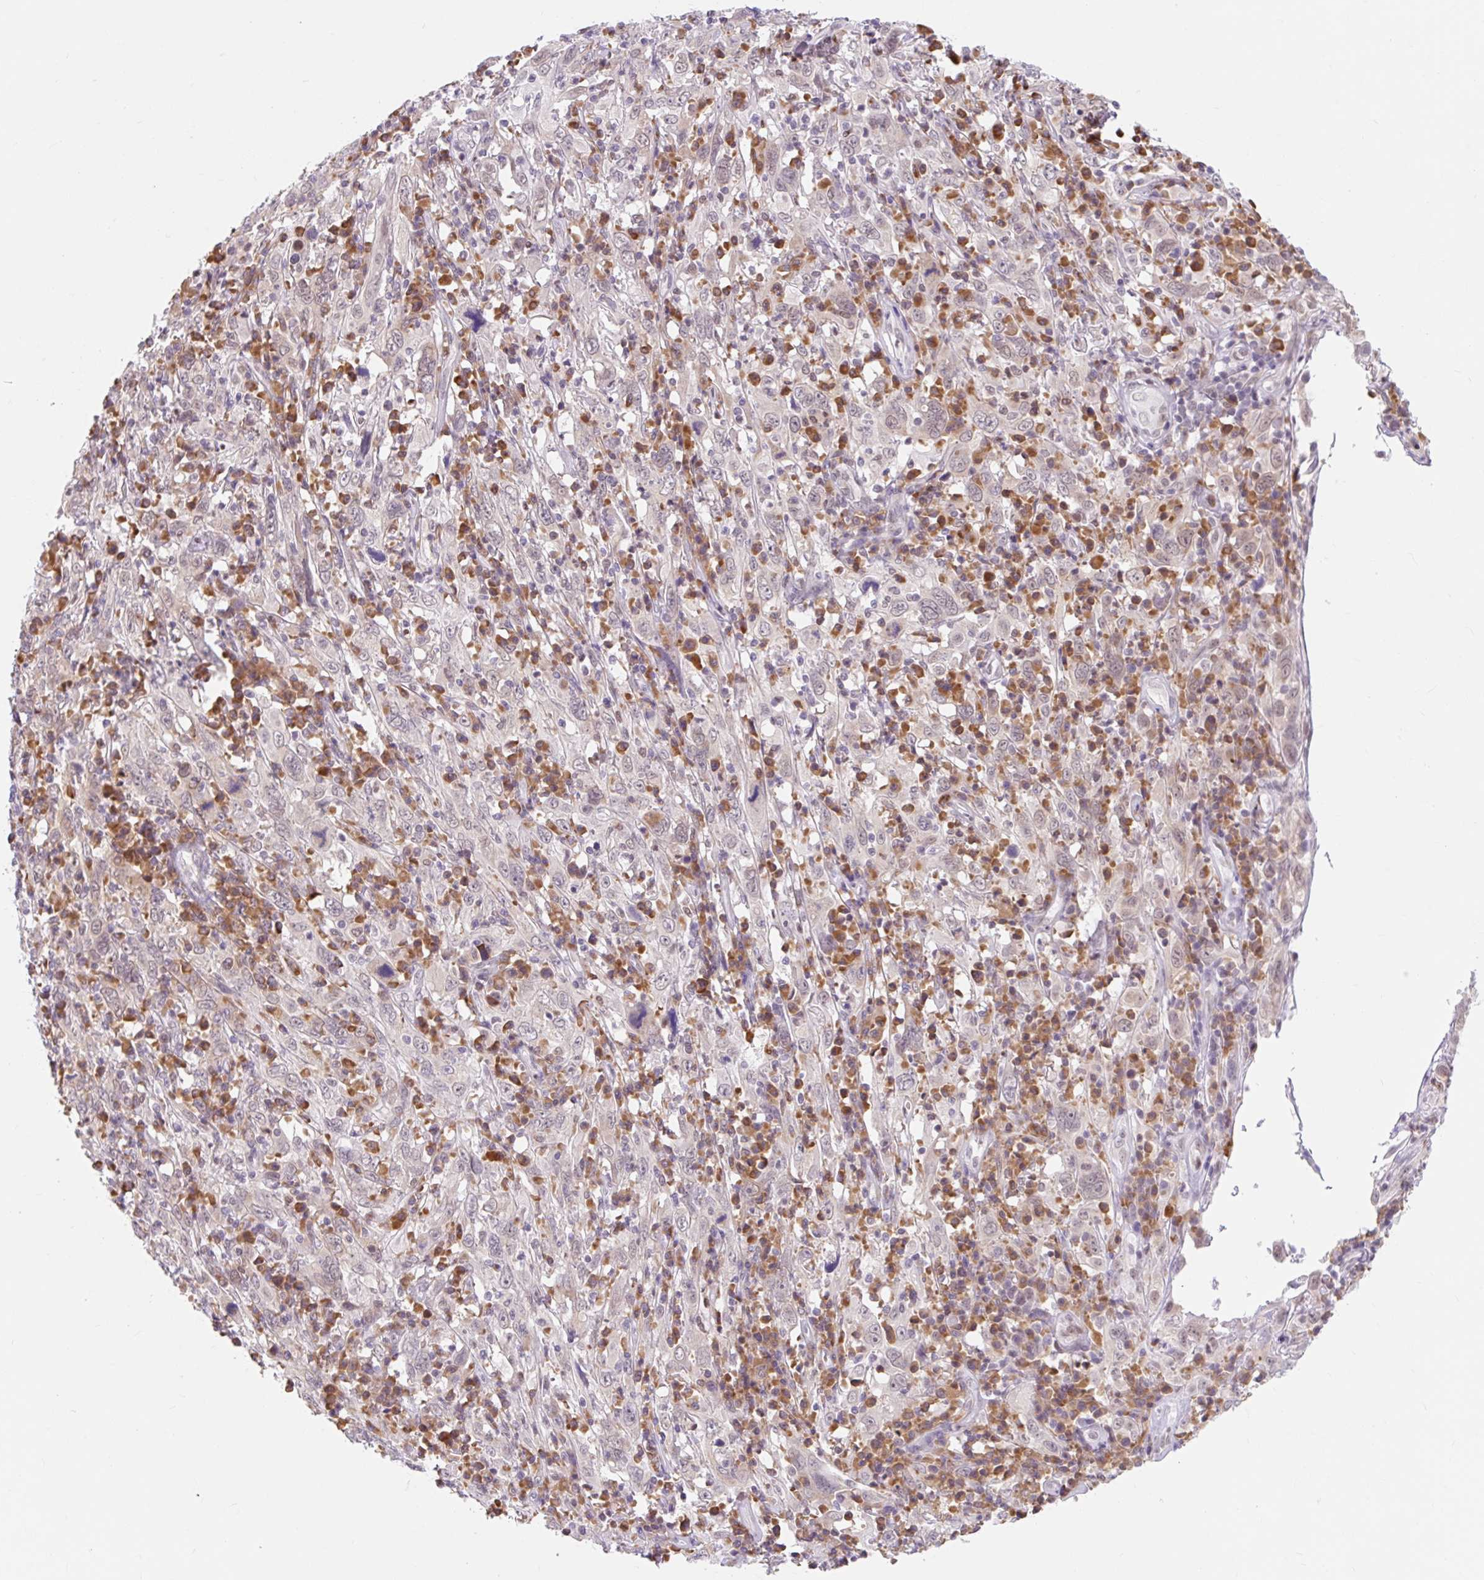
{"staining": {"intensity": "negative", "quantity": "none", "location": "none"}, "tissue": "cervical cancer", "cell_type": "Tumor cells", "image_type": "cancer", "snomed": [{"axis": "morphology", "description": "Squamous cell carcinoma, NOS"}, {"axis": "topography", "description": "Cervix"}], "caption": "Immunohistochemical staining of human squamous cell carcinoma (cervical) shows no significant positivity in tumor cells.", "gene": "SRSF10", "patient": {"sex": "female", "age": 46}}